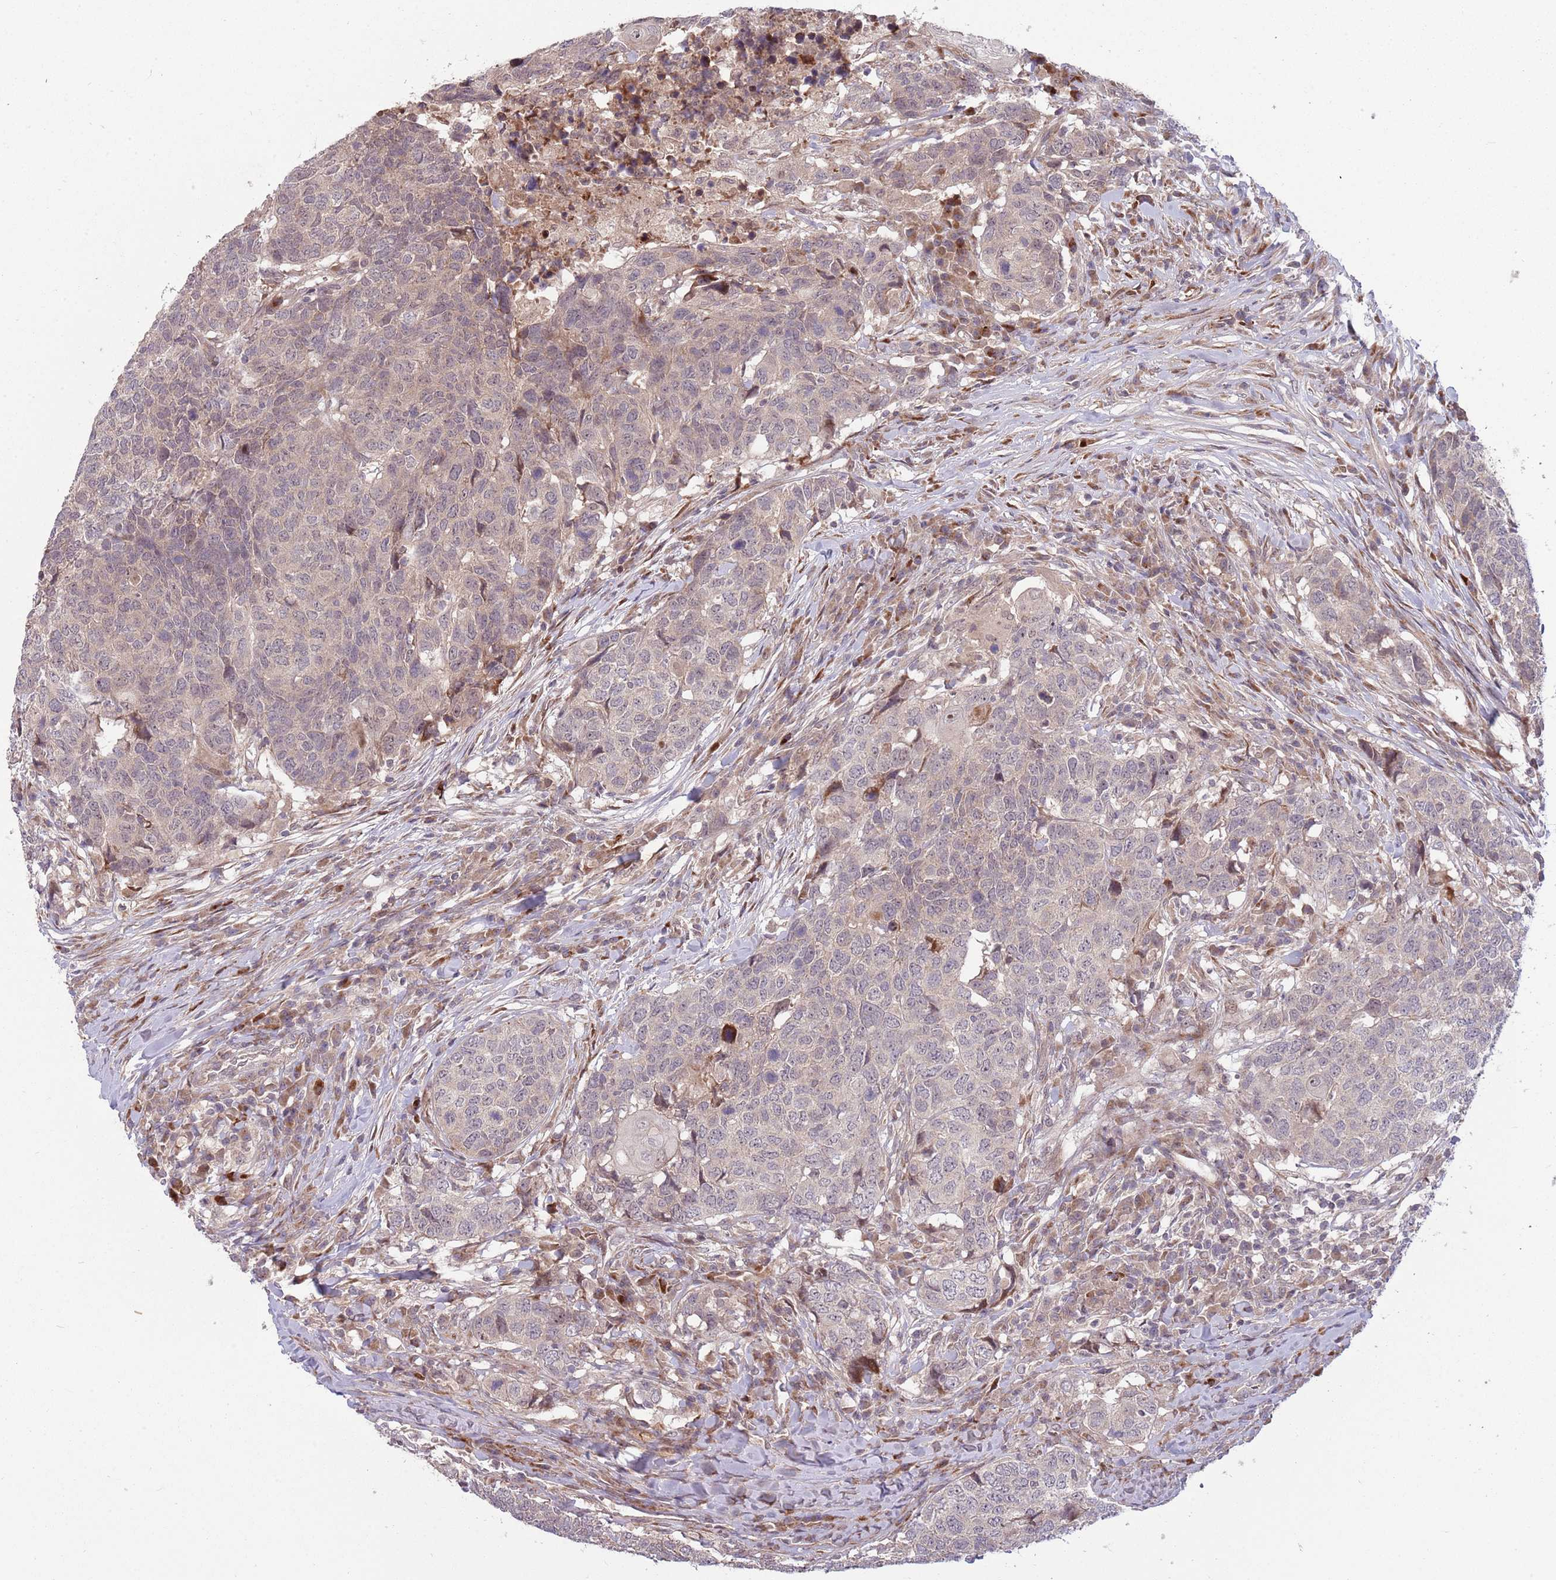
{"staining": {"intensity": "weak", "quantity": "<25%", "location": "cytoplasmic/membranous"}, "tissue": "head and neck cancer", "cell_type": "Tumor cells", "image_type": "cancer", "snomed": [{"axis": "morphology", "description": "Normal tissue, NOS"}, {"axis": "morphology", "description": "Squamous cell carcinoma, NOS"}, {"axis": "topography", "description": "Skeletal muscle"}, {"axis": "topography", "description": "Vascular tissue"}, {"axis": "topography", "description": "Peripheral nerve tissue"}, {"axis": "topography", "description": "Head-Neck"}], "caption": "Tumor cells show no significant positivity in head and neck cancer (squamous cell carcinoma).", "gene": "NT5DC4", "patient": {"sex": "male", "age": 66}}